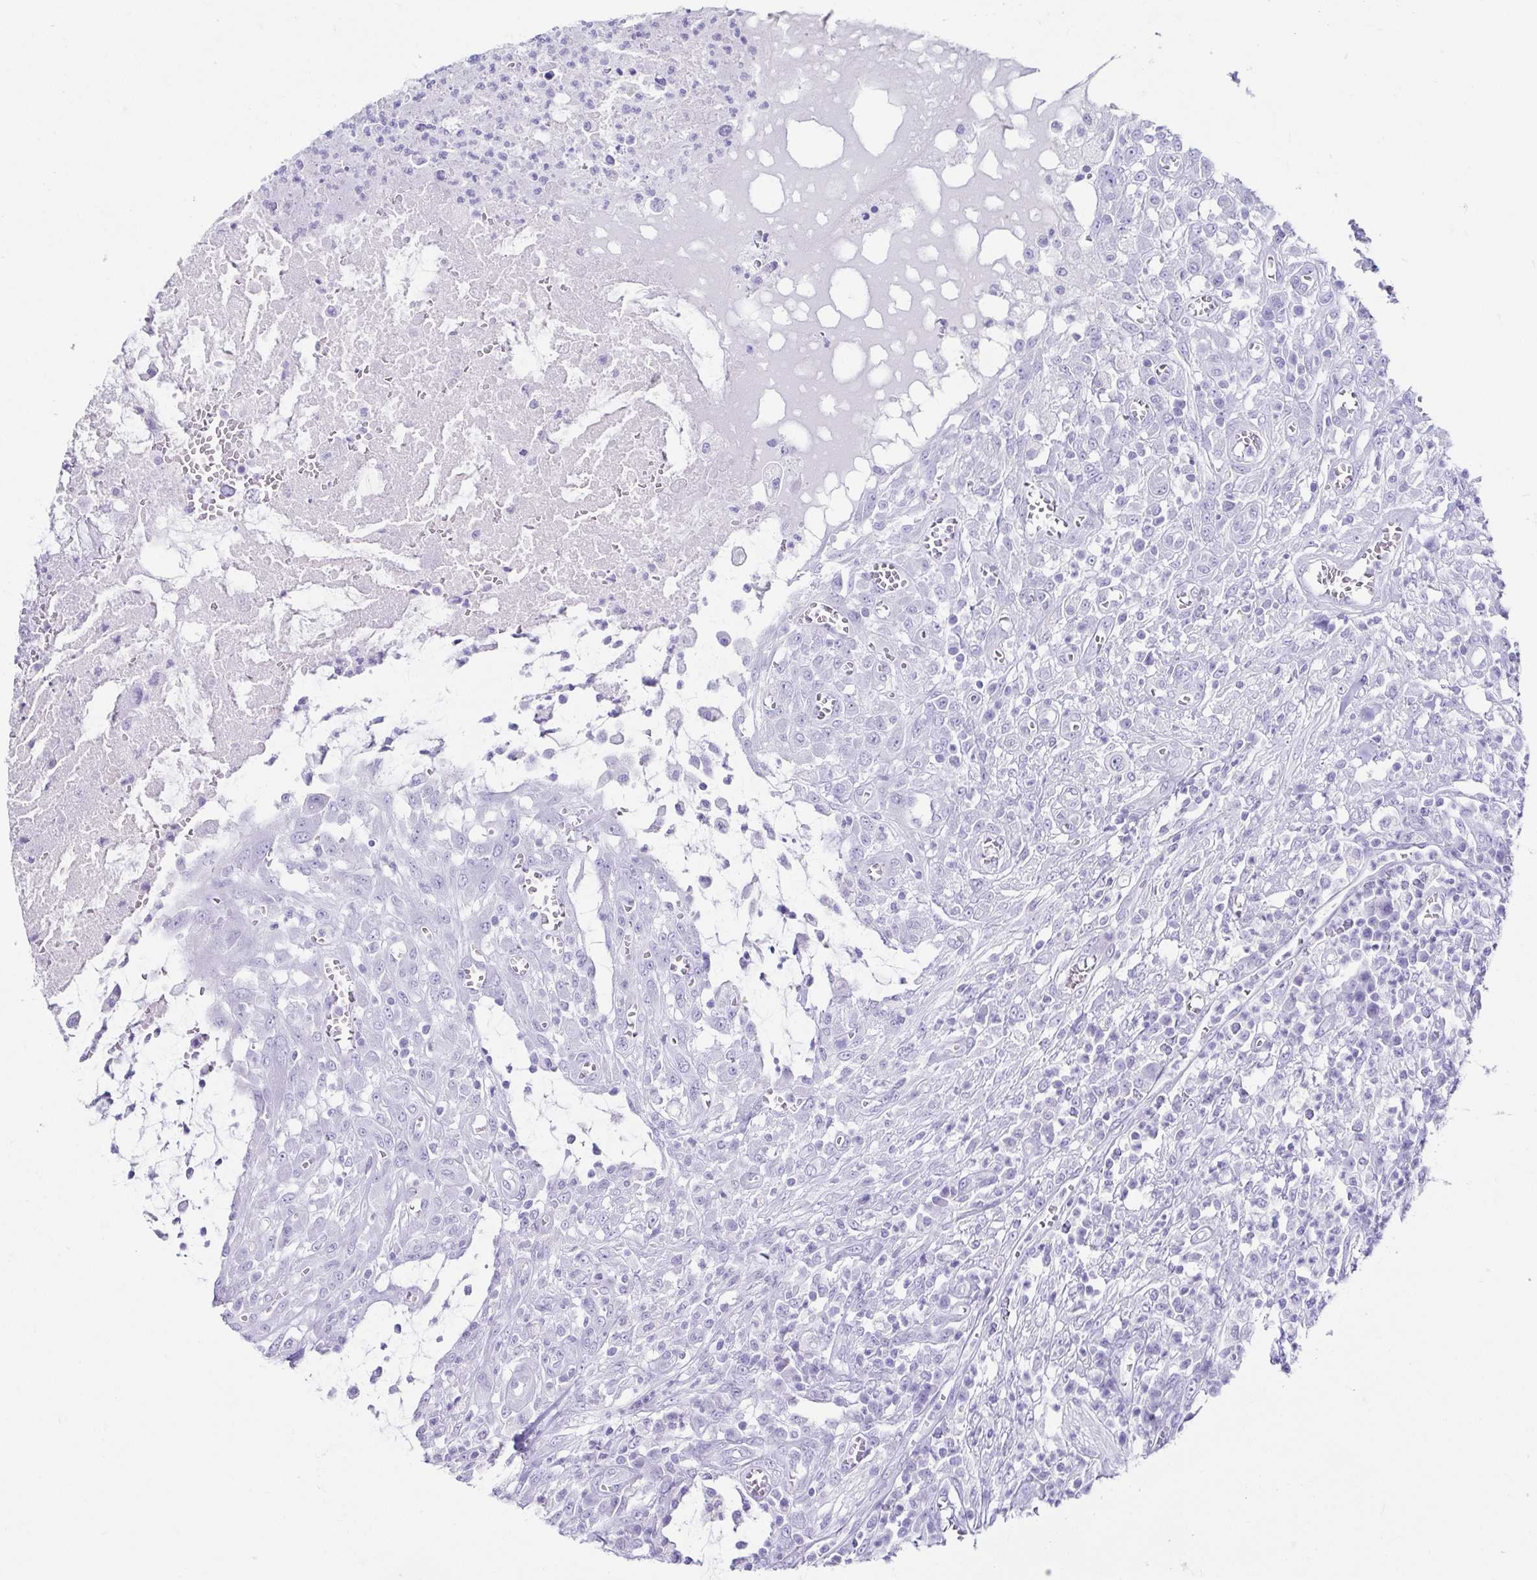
{"staining": {"intensity": "negative", "quantity": "none", "location": "none"}, "tissue": "colorectal cancer", "cell_type": "Tumor cells", "image_type": "cancer", "snomed": [{"axis": "morphology", "description": "Adenocarcinoma, NOS"}, {"axis": "topography", "description": "Colon"}], "caption": "This histopathology image is of colorectal adenocarcinoma stained with immunohistochemistry (IHC) to label a protein in brown with the nuclei are counter-stained blue. There is no expression in tumor cells.", "gene": "CD164L2", "patient": {"sex": "male", "age": 65}}